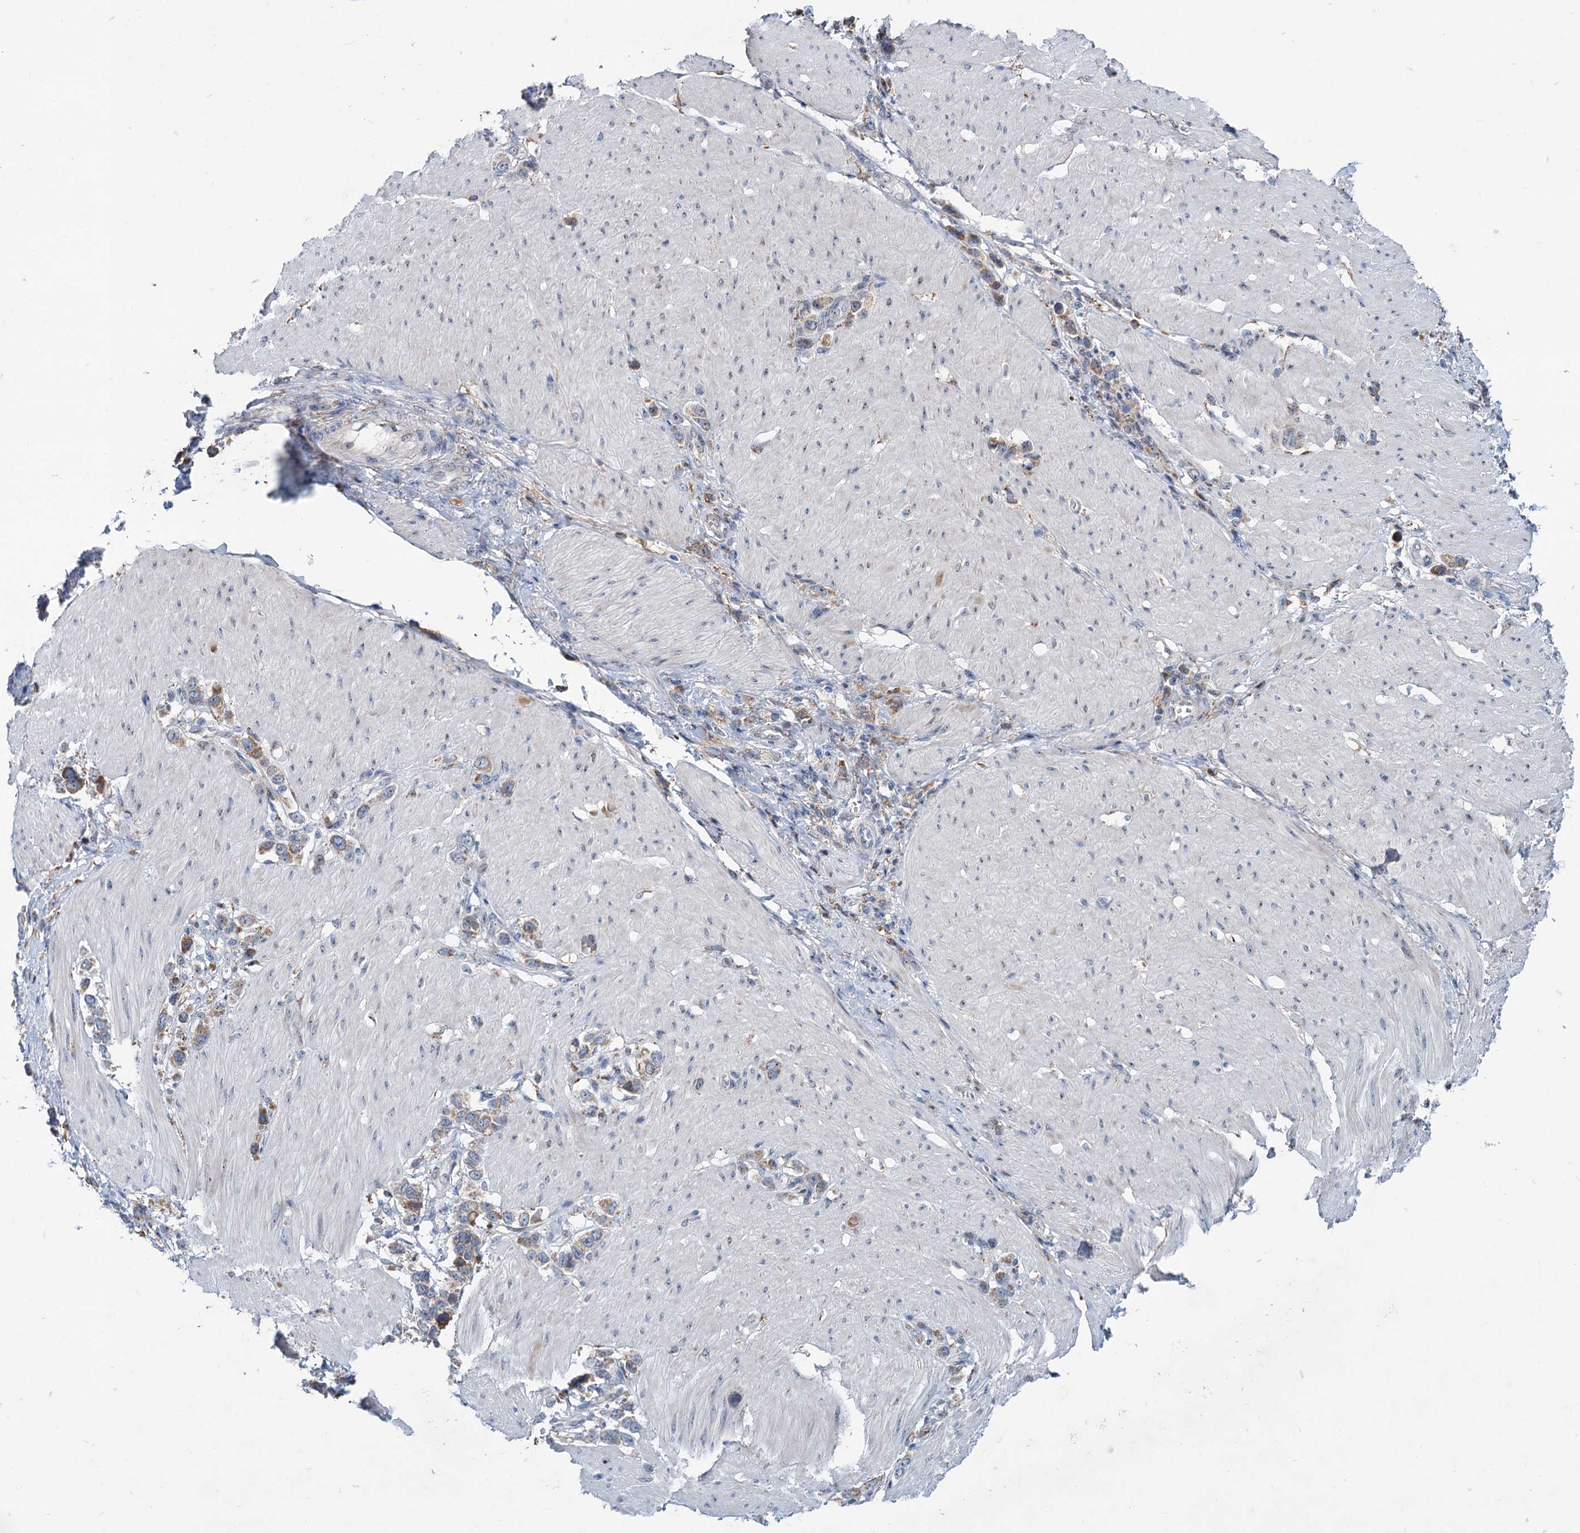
{"staining": {"intensity": "moderate", "quantity": ">75%", "location": "cytoplasmic/membranous"}, "tissue": "stomach cancer", "cell_type": "Tumor cells", "image_type": "cancer", "snomed": [{"axis": "morphology", "description": "Normal tissue, NOS"}, {"axis": "morphology", "description": "Adenocarcinoma, NOS"}, {"axis": "topography", "description": "Stomach, upper"}, {"axis": "topography", "description": "Stomach"}], "caption": "Tumor cells reveal moderate cytoplasmic/membranous positivity in approximately >75% of cells in stomach cancer (adenocarcinoma).", "gene": "LPIN1", "patient": {"sex": "female", "age": 65}}